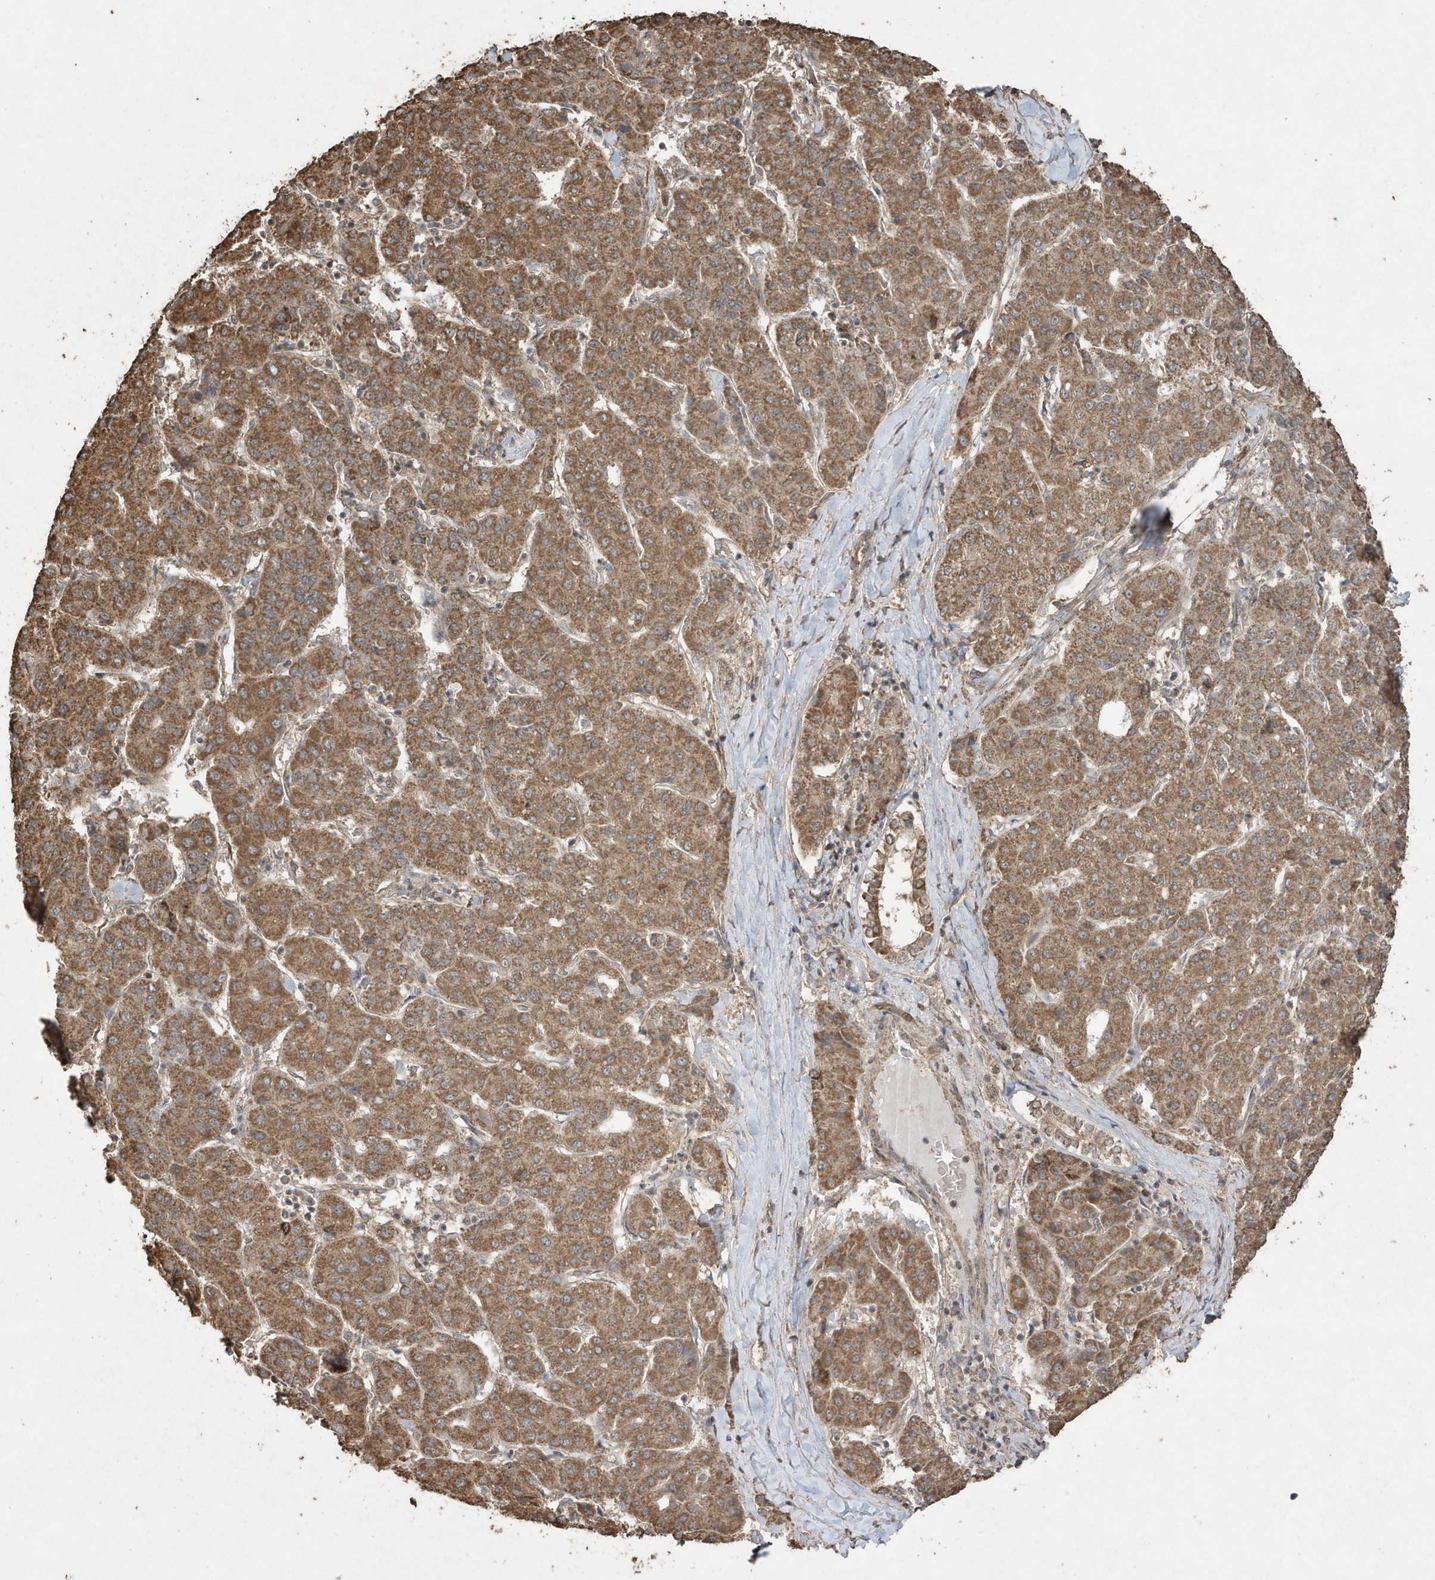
{"staining": {"intensity": "moderate", "quantity": ">75%", "location": "cytoplasmic/membranous"}, "tissue": "liver cancer", "cell_type": "Tumor cells", "image_type": "cancer", "snomed": [{"axis": "morphology", "description": "Carcinoma, Hepatocellular, NOS"}, {"axis": "topography", "description": "Liver"}], "caption": "Moderate cytoplasmic/membranous expression for a protein is identified in about >75% of tumor cells of liver cancer (hepatocellular carcinoma) using immunohistochemistry.", "gene": "PAXBP1", "patient": {"sex": "male", "age": 65}}